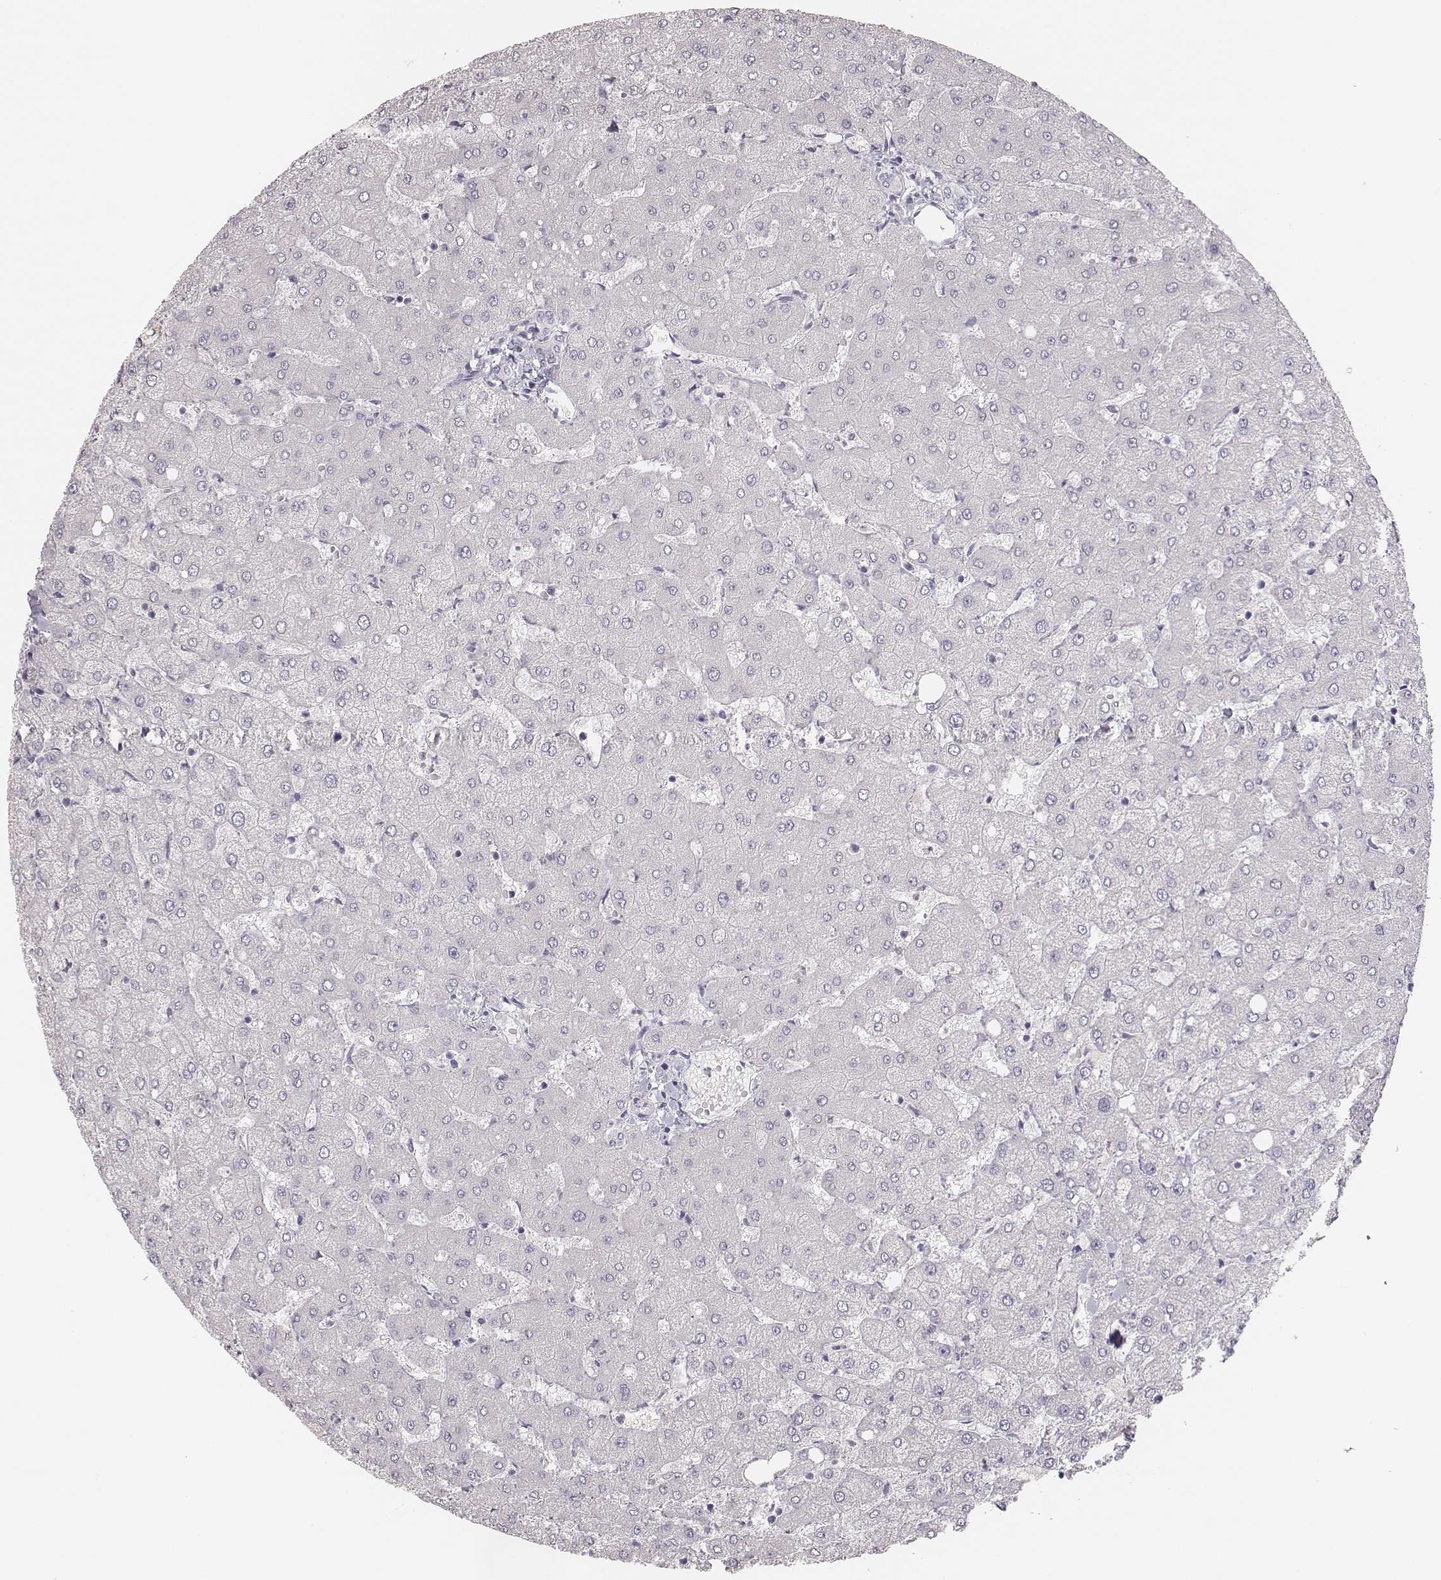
{"staining": {"intensity": "negative", "quantity": "none", "location": "none"}, "tissue": "liver", "cell_type": "Cholangiocytes", "image_type": "normal", "snomed": [{"axis": "morphology", "description": "Normal tissue, NOS"}, {"axis": "topography", "description": "Liver"}], "caption": "Cholangiocytes show no significant protein staining in unremarkable liver. The staining is performed using DAB brown chromogen with nuclei counter-stained in using hematoxylin.", "gene": "MYH6", "patient": {"sex": "female", "age": 54}}